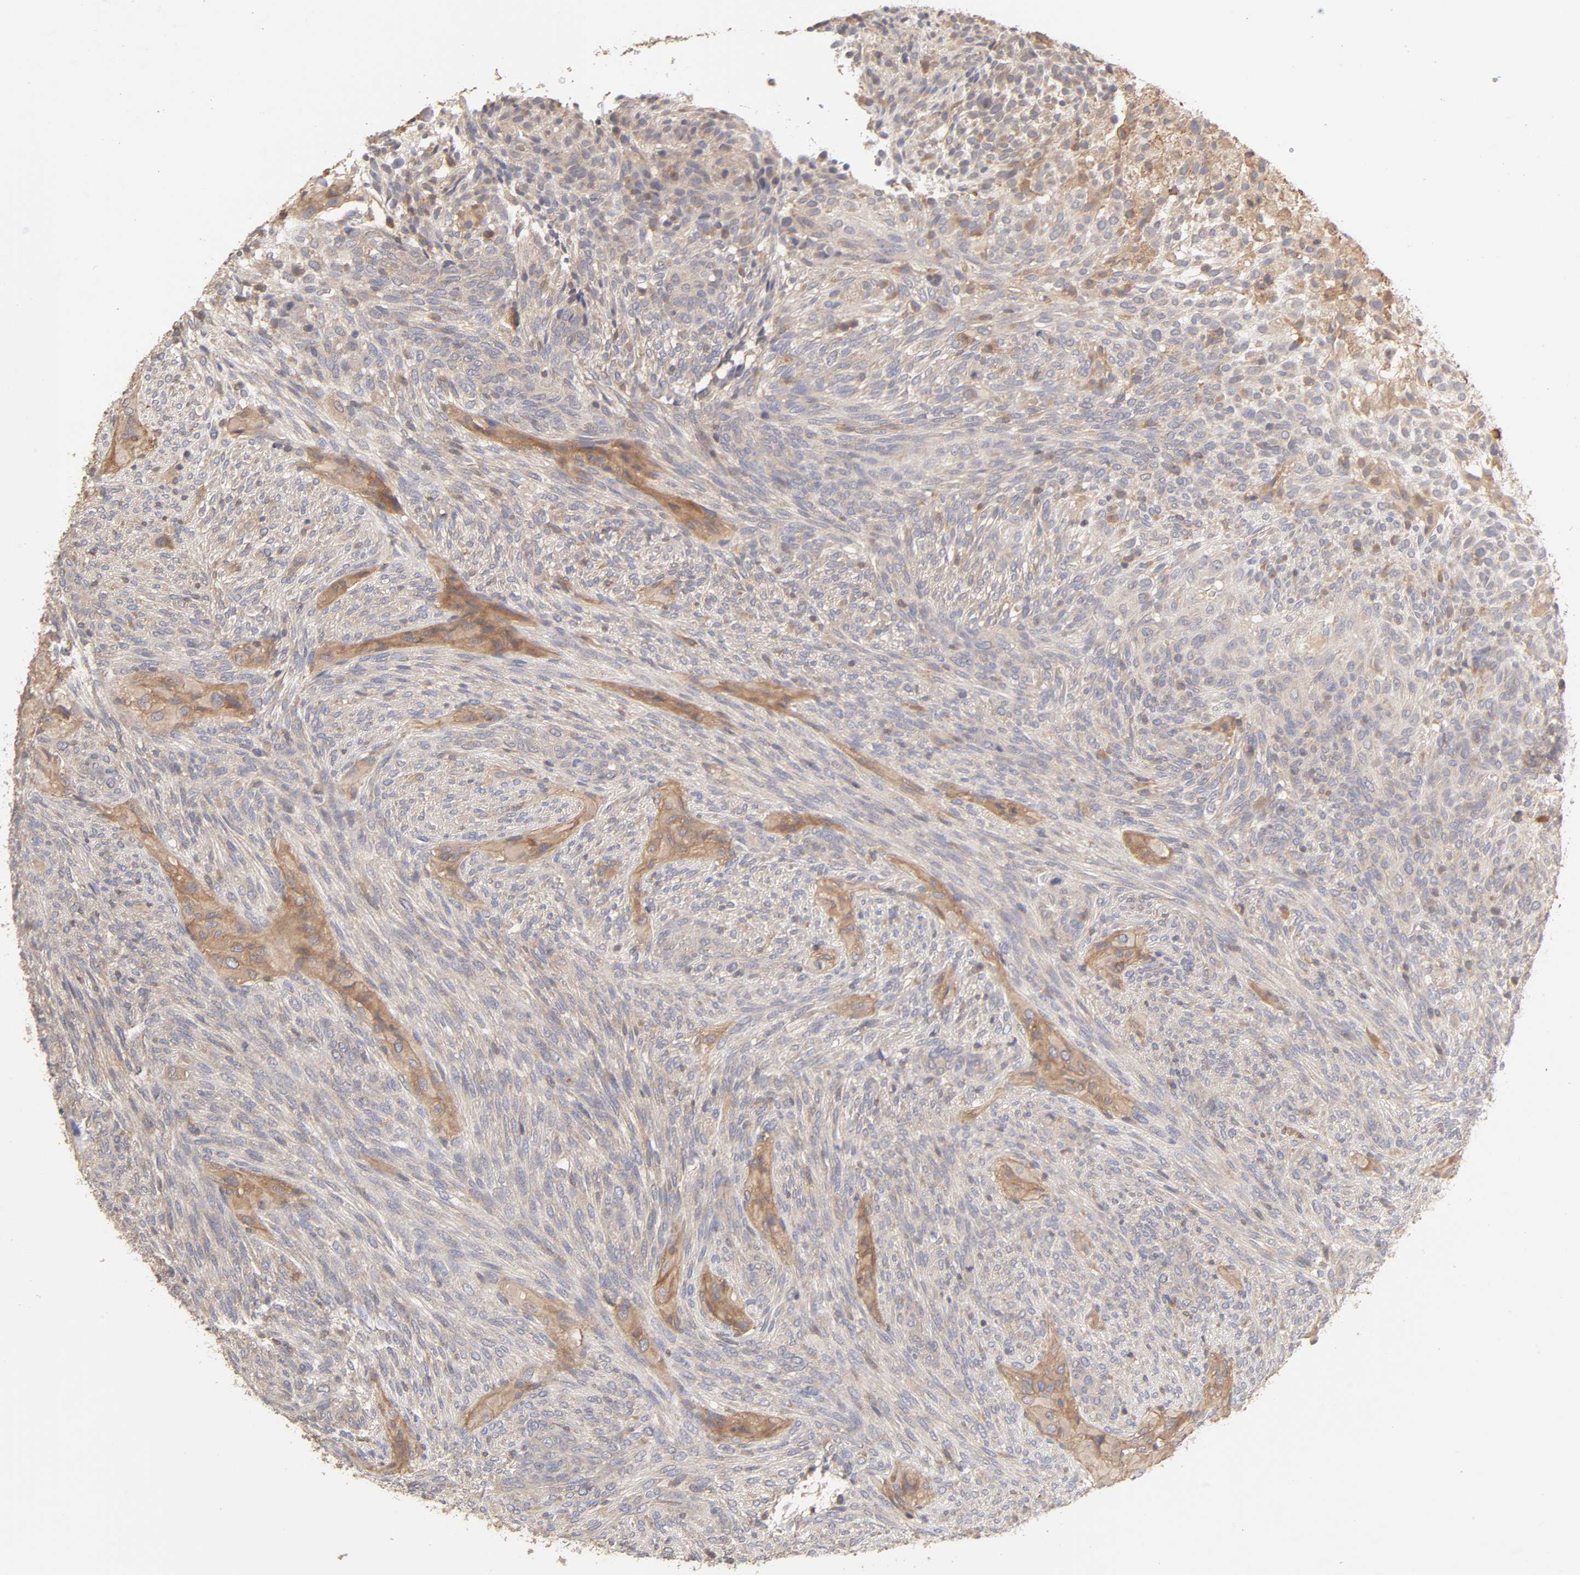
{"staining": {"intensity": "negative", "quantity": "none", "location": "none"}, "tissue": "glioma", "cell_type": "Tumor cells", "image_type": "cancer", "snomed": [{"axis": "morphology", "description": "Glioma, malignant, High grade"}, {"axis": "topography", "description": "Cerebral cortex"}], "caption": "This is an immunohistochemistry (IHC) histopathology image of malignant glioma (high-grade). There is no staining in tumor cells.", "gene": "AP1G2", "patient": {"sex": "female", "age": 55}}